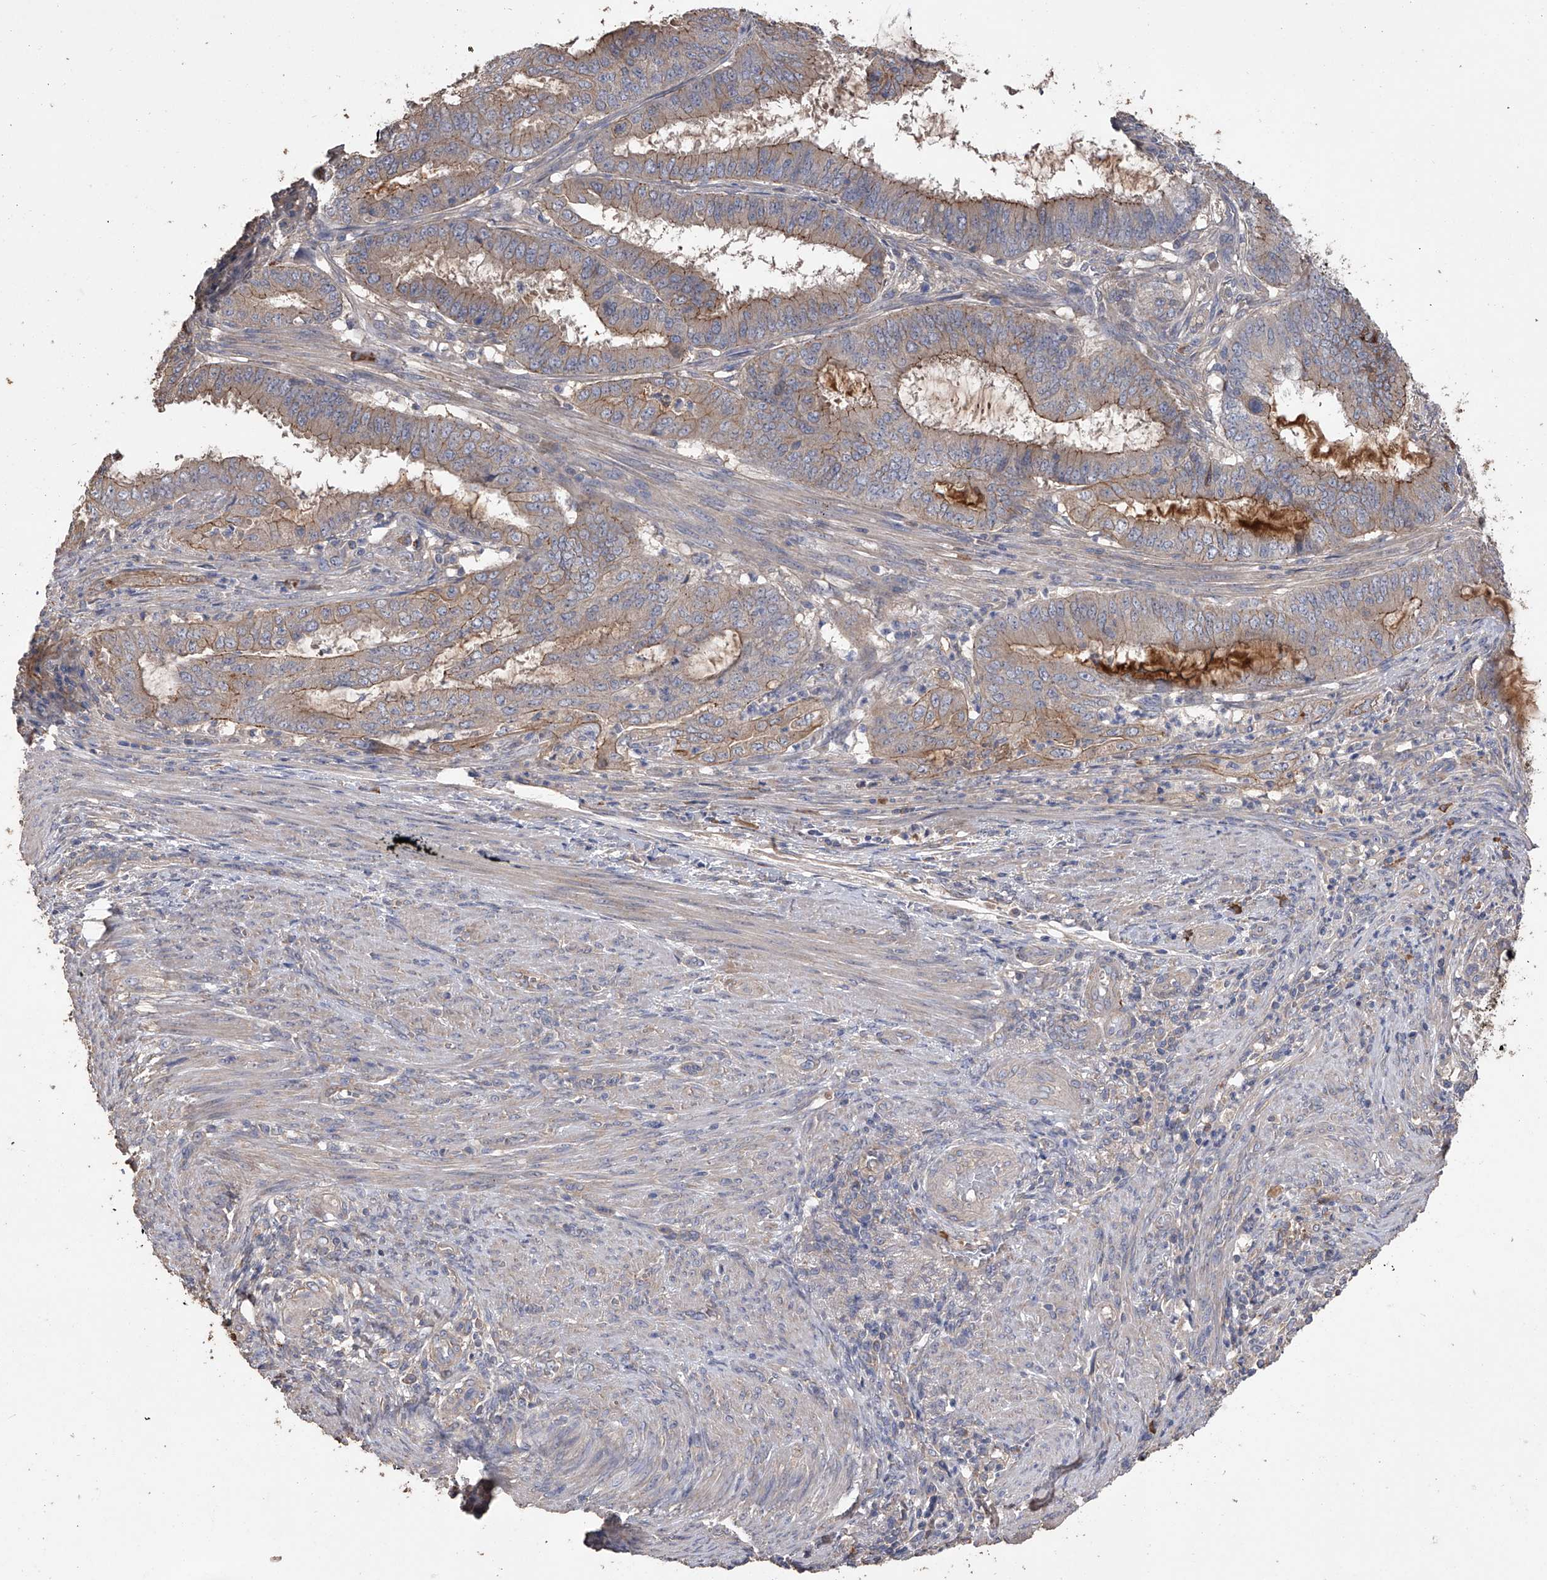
{"staining": {"intensity": "moderate", "quantity": "25%-75%", "location": "cytoplasmic/membranous"}, "tissue": "endometrial cancer", "cell_type": "Tumor cells", "image_type": "cancer", "snomed": [{"axis": "morphology", "description": "Adenocarcinoma, NOS"}, {"axis": "topography", "description": "Endometrium"}], "caption": "A brown stain labels moderate cytoplasmic/membranous positivity of a protein in adenocarcinoma (endometrial) tumor cells. The protein is stained brown, and the nuclei are stained in blue (DAB IHC with brightfield microscopy, high magnification).", "gene": "ZNF343", "patient": {"sex": "female", "age": 51}}